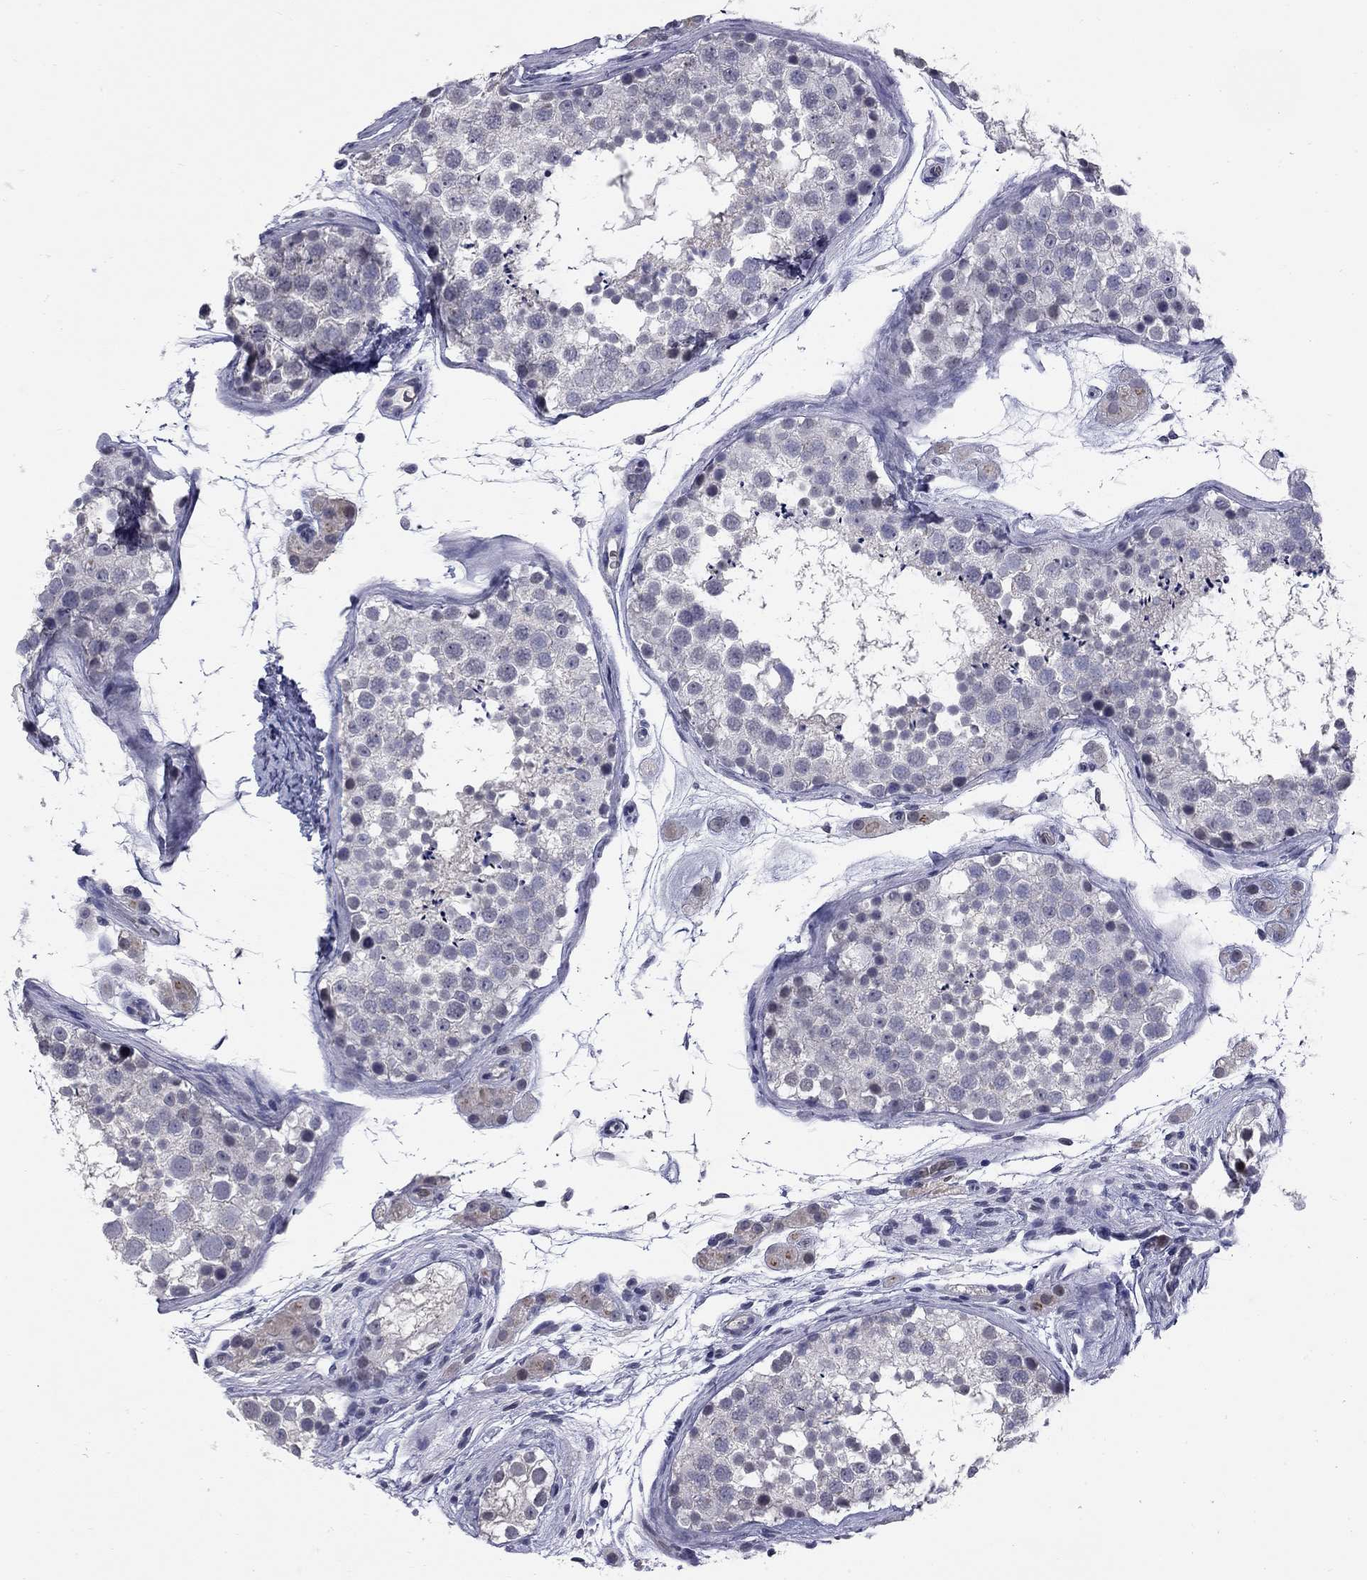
{"staining": {"intensity": "negative", "quantity": "none", "location": "none"}, "tissue": "testis", "cell_type": "Cells in seminiferous ducts", "image_type": "normal", "snomed": [{"axis": "morphology", "description": "Normal tissue, NOS"}, {"axis": "topography", "description": "Testis"}], "caption": "IHC of unremarkable testis demonstrates no positivity in cells in seminiferous ducts. (DAB IHC visualized using brightfield microscopy, high magnification).", "gene": "HTR4", "patient": {"sex": "male", "age": 41}}